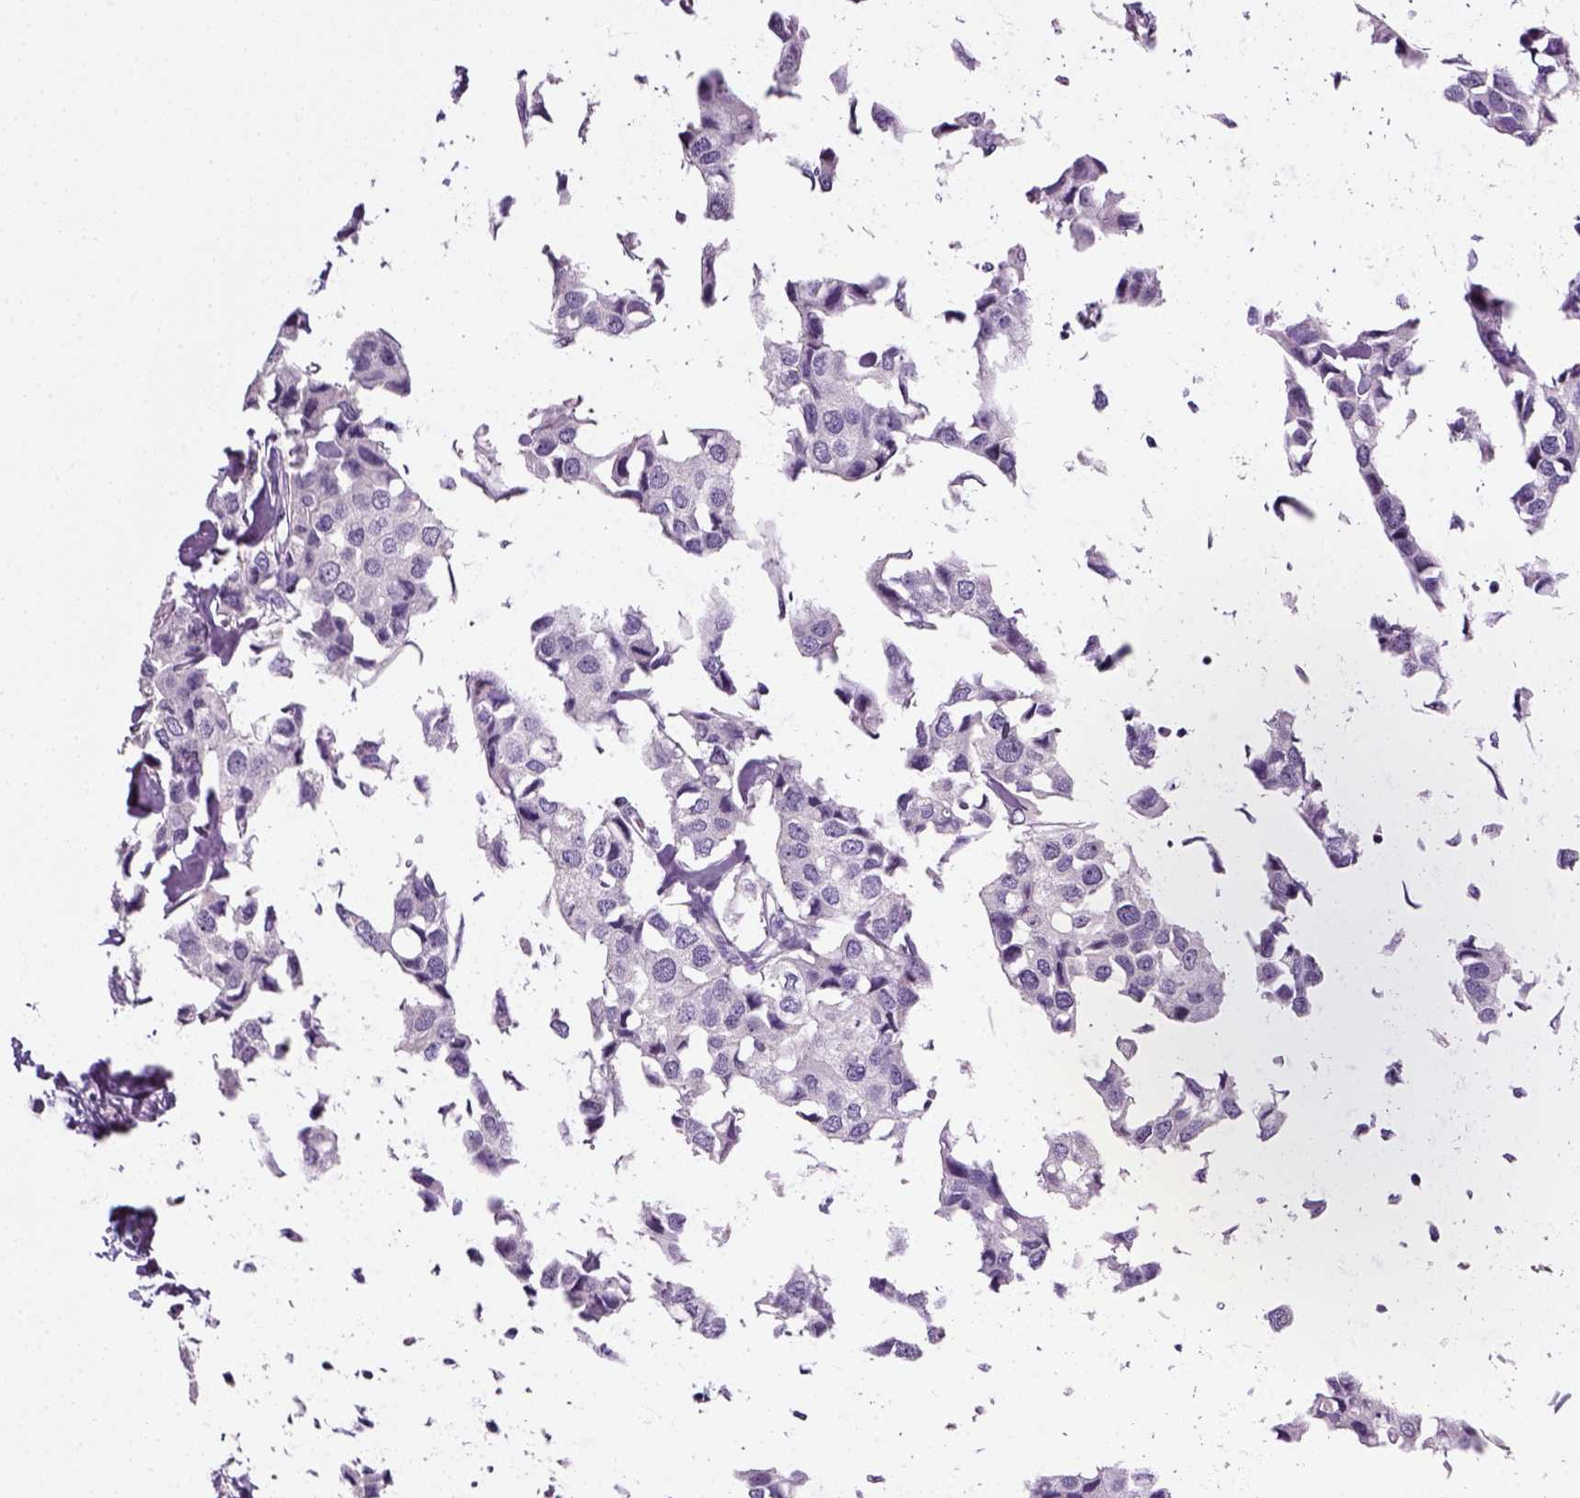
{"staining": {"intensity": "negative", "quantity": "none", "location": "none"}, "tissue": "breast cancer", "cell_type": "Tumor cells", "image_type": "cancer", "snomed": [{"axis": "morphology", "description": "Duct carcinoma"}, {"axis": "topography", "description": "Breast"}], "caption": "The IHC histopathology image has no significant staining in tumor cells of breast cancer (invasive ductal carcinoma) tissue.", "gene": "ELOVL3", "patient": {"sex": "female", "age": 80}}